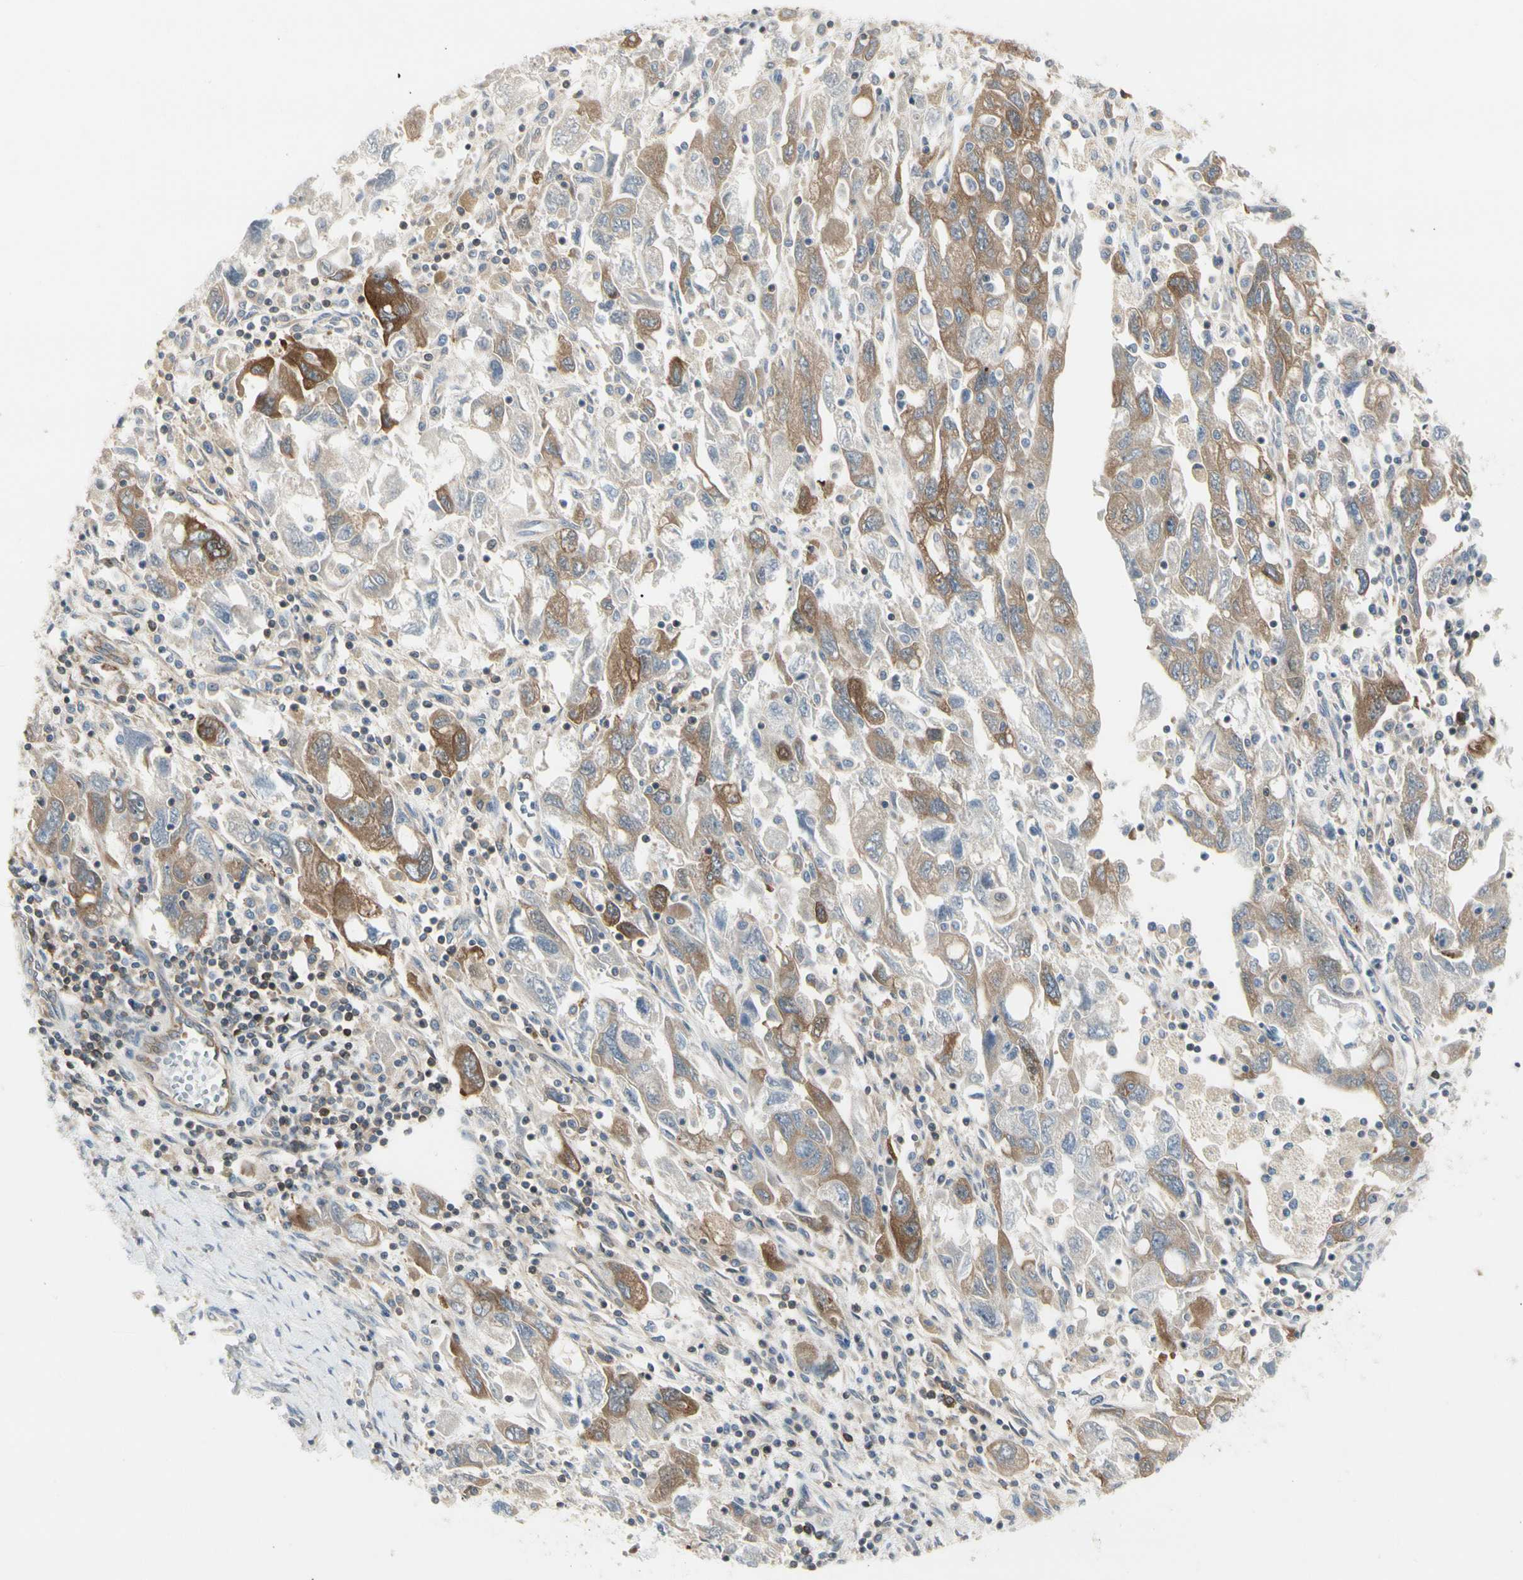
{"staining": {"intensity": "moderate", "quantity": "25%-75%", "location": "cytoplasmic/membranous"}, "tissue": "ovarian cancer", "cell_type": "Tumor cells", "image_type": "cancer", "snomed": [{"axis": "morphology", "description": "Carcinoma, NOS"}, {"axis": "morphology", "description": "Cystadenocarcinoma, serous, NOS"}, {"axis": "topography", "description": "Ovary"}], "caption": "IHC image of neoplastic tissue: ovarian carcinoma stained using immunohistochemistry exhibits medium levels of moderate protein expression localized specifically in the cytoplasmic/membranous of tumor cells, appearing as a cytoplasmic/membranous brown color.", "gene": "NFKB2", "patient": {"sex": "female", "age": 69}}